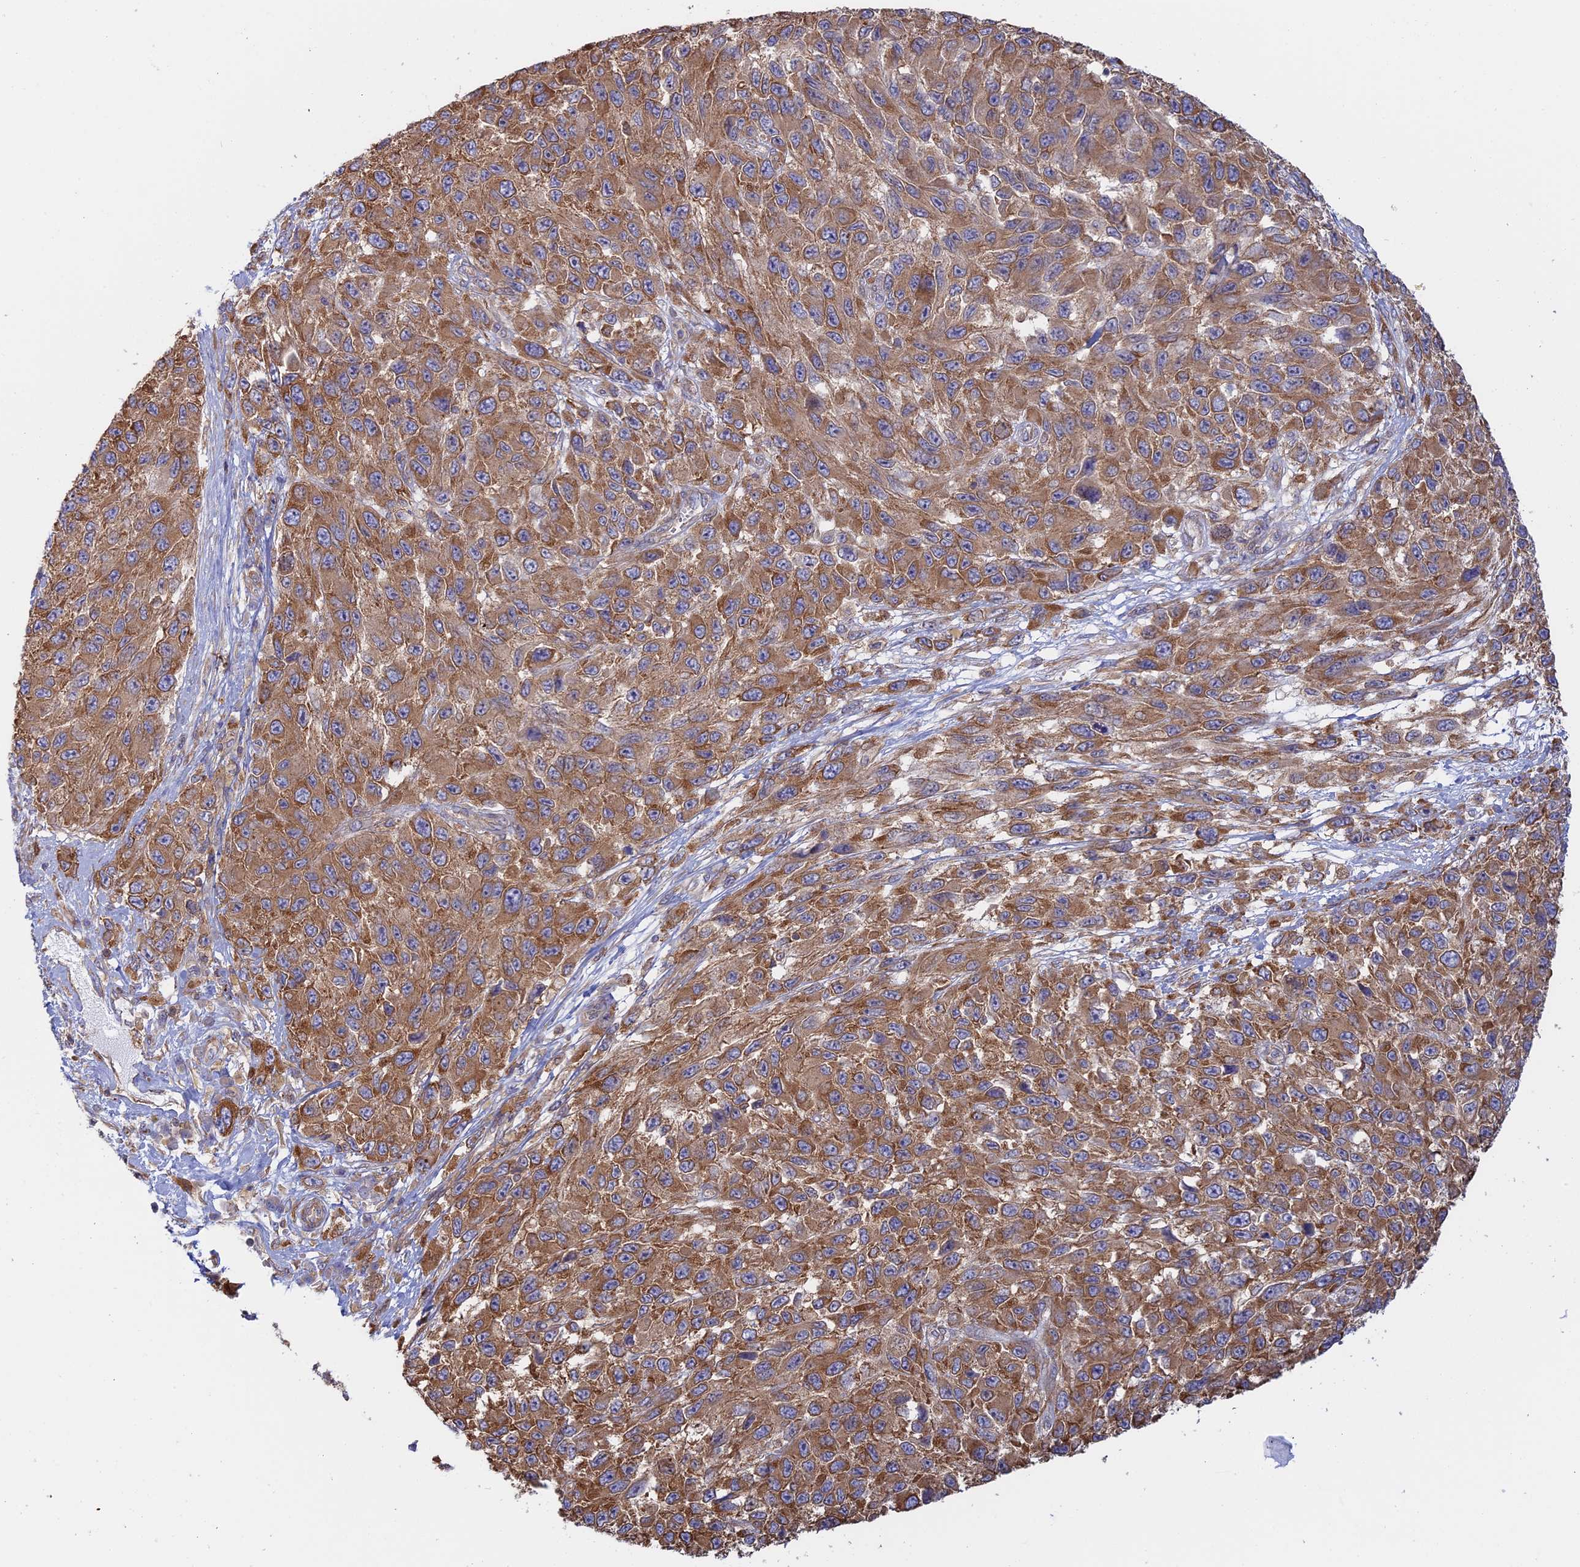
{"staining": {"intensity": "moderate", "quantity": ">75%", "location": "cytoplasmic/membranous"}, "tissue": "melanoma", "cell_type": "Tumor cells", "image_type": "cancer", "snomed": [{"axis": "morphology", "description": "Normal tissue, NOS"}, {"axis": "morphology", "description": "Malignant melanoma, NOS"}, {"axis": "topography", "description": "Skin"}], "caption": "Immunohistochemistry histopathology image of neoplastic tissue: melanoma stained using IHC demonstrates medium levels of moderate protein expression localized specifically in the cytoplasmic/membranous of tumor cells, appearing as a cytoplasmic/membranous brown color.", "gene": "GMIP", "patient": {"sex": "female", "age": 96}}